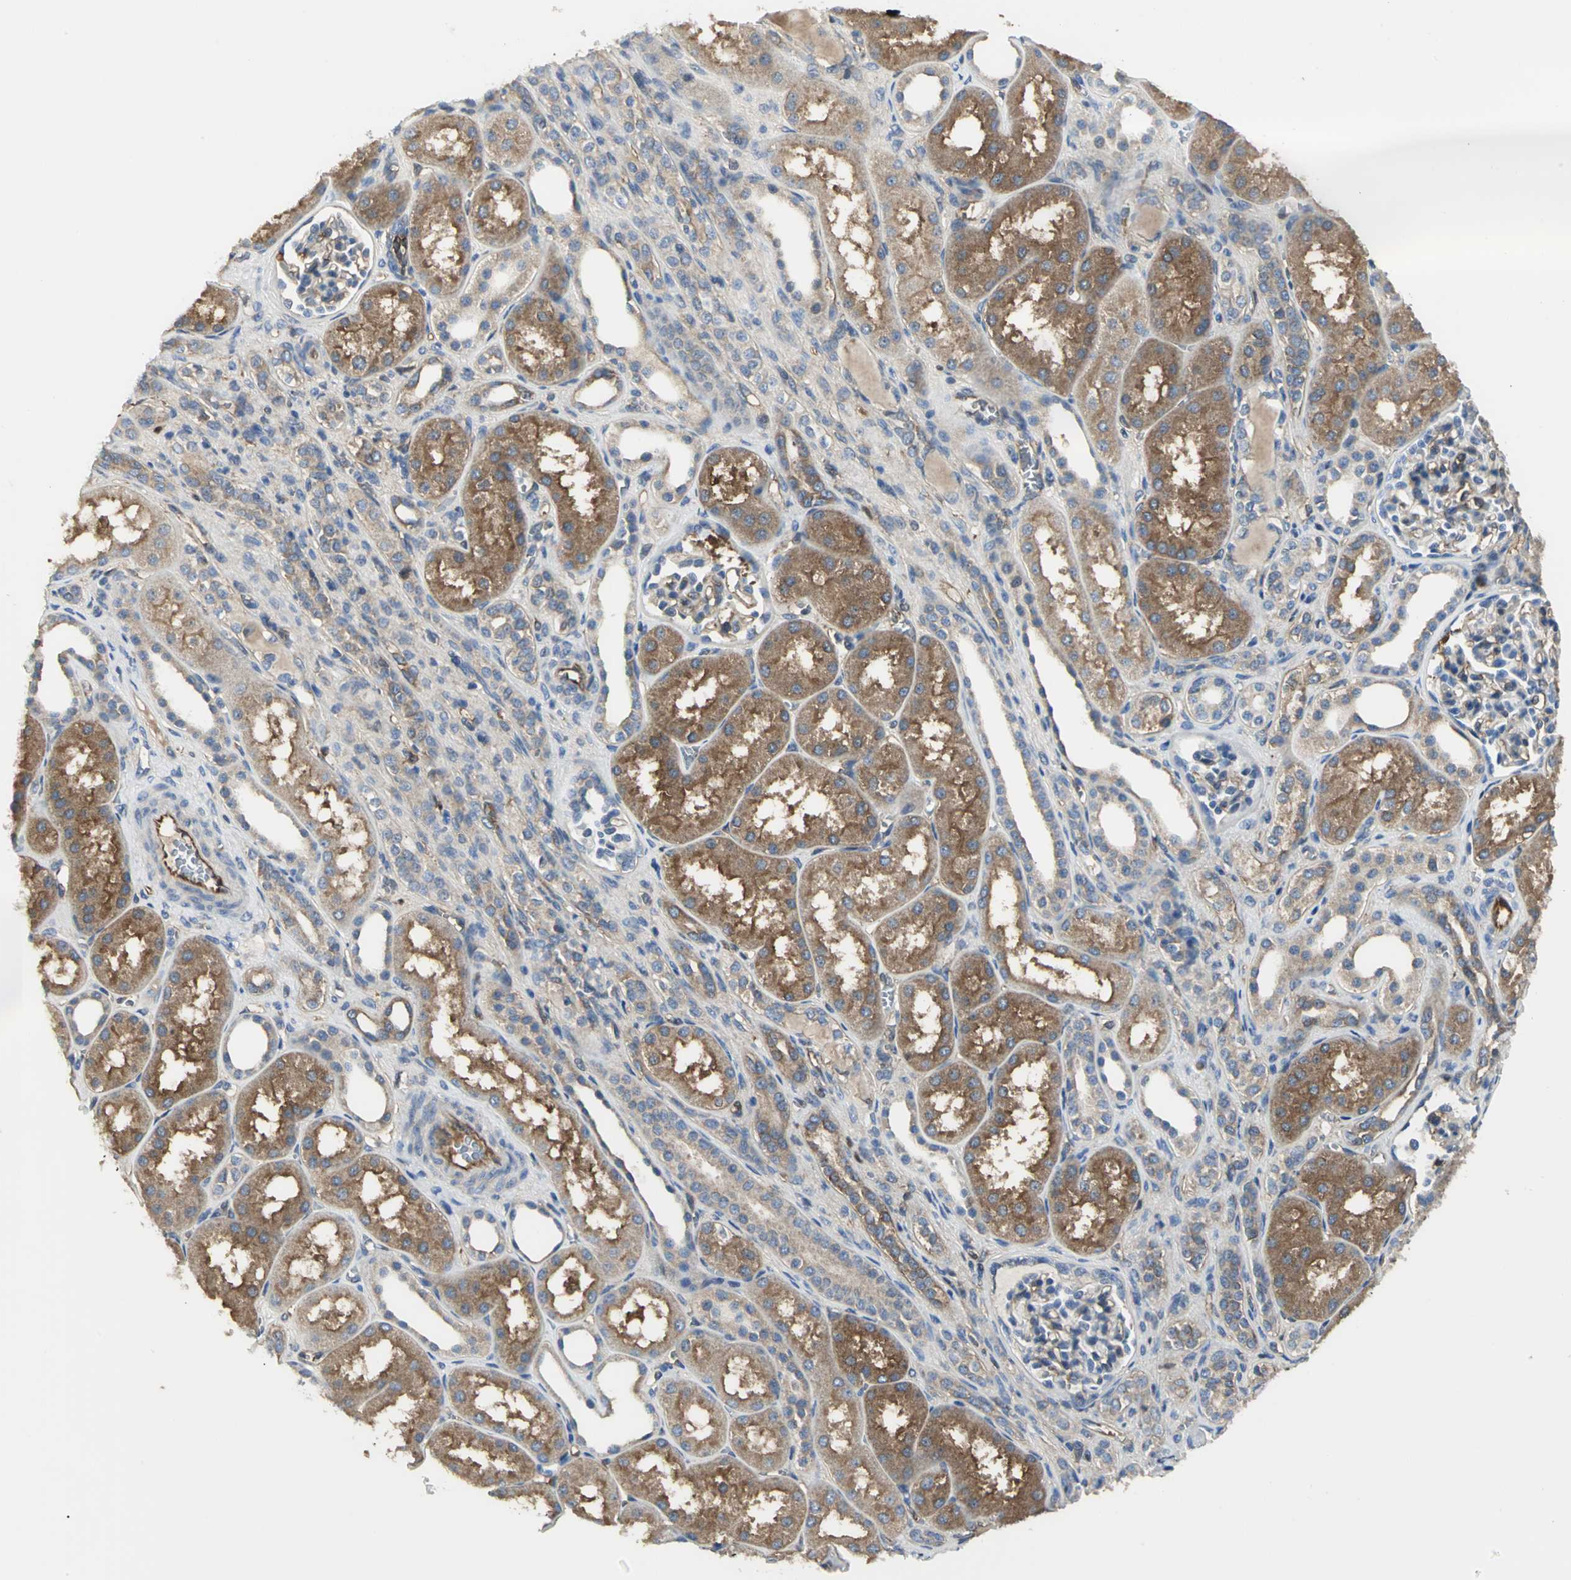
{"staining": {"intensity": "moderate", "quantity": "<25%", "location": "cytoplasmic/membranous"}, "tissue": "kidney", "cell_type": "Cells in glomeruli", "image_type": "normal", "snomed": [{"axis": "morphology", "description": "Normal tissue, NOS"}, {"axis": "topography", "description": "Kidney"}], "caption": "A high-resolution image shows IHC staining of normal kidney, which exhibits moderate cytoplasmic/membranous expression in approximately <25% of cells in glomeruli. (Brightfield microscopy of DAB IHC at high magnification).", "gene": "CHRNB1", "patient": {"sex": "male", "age": 7}}